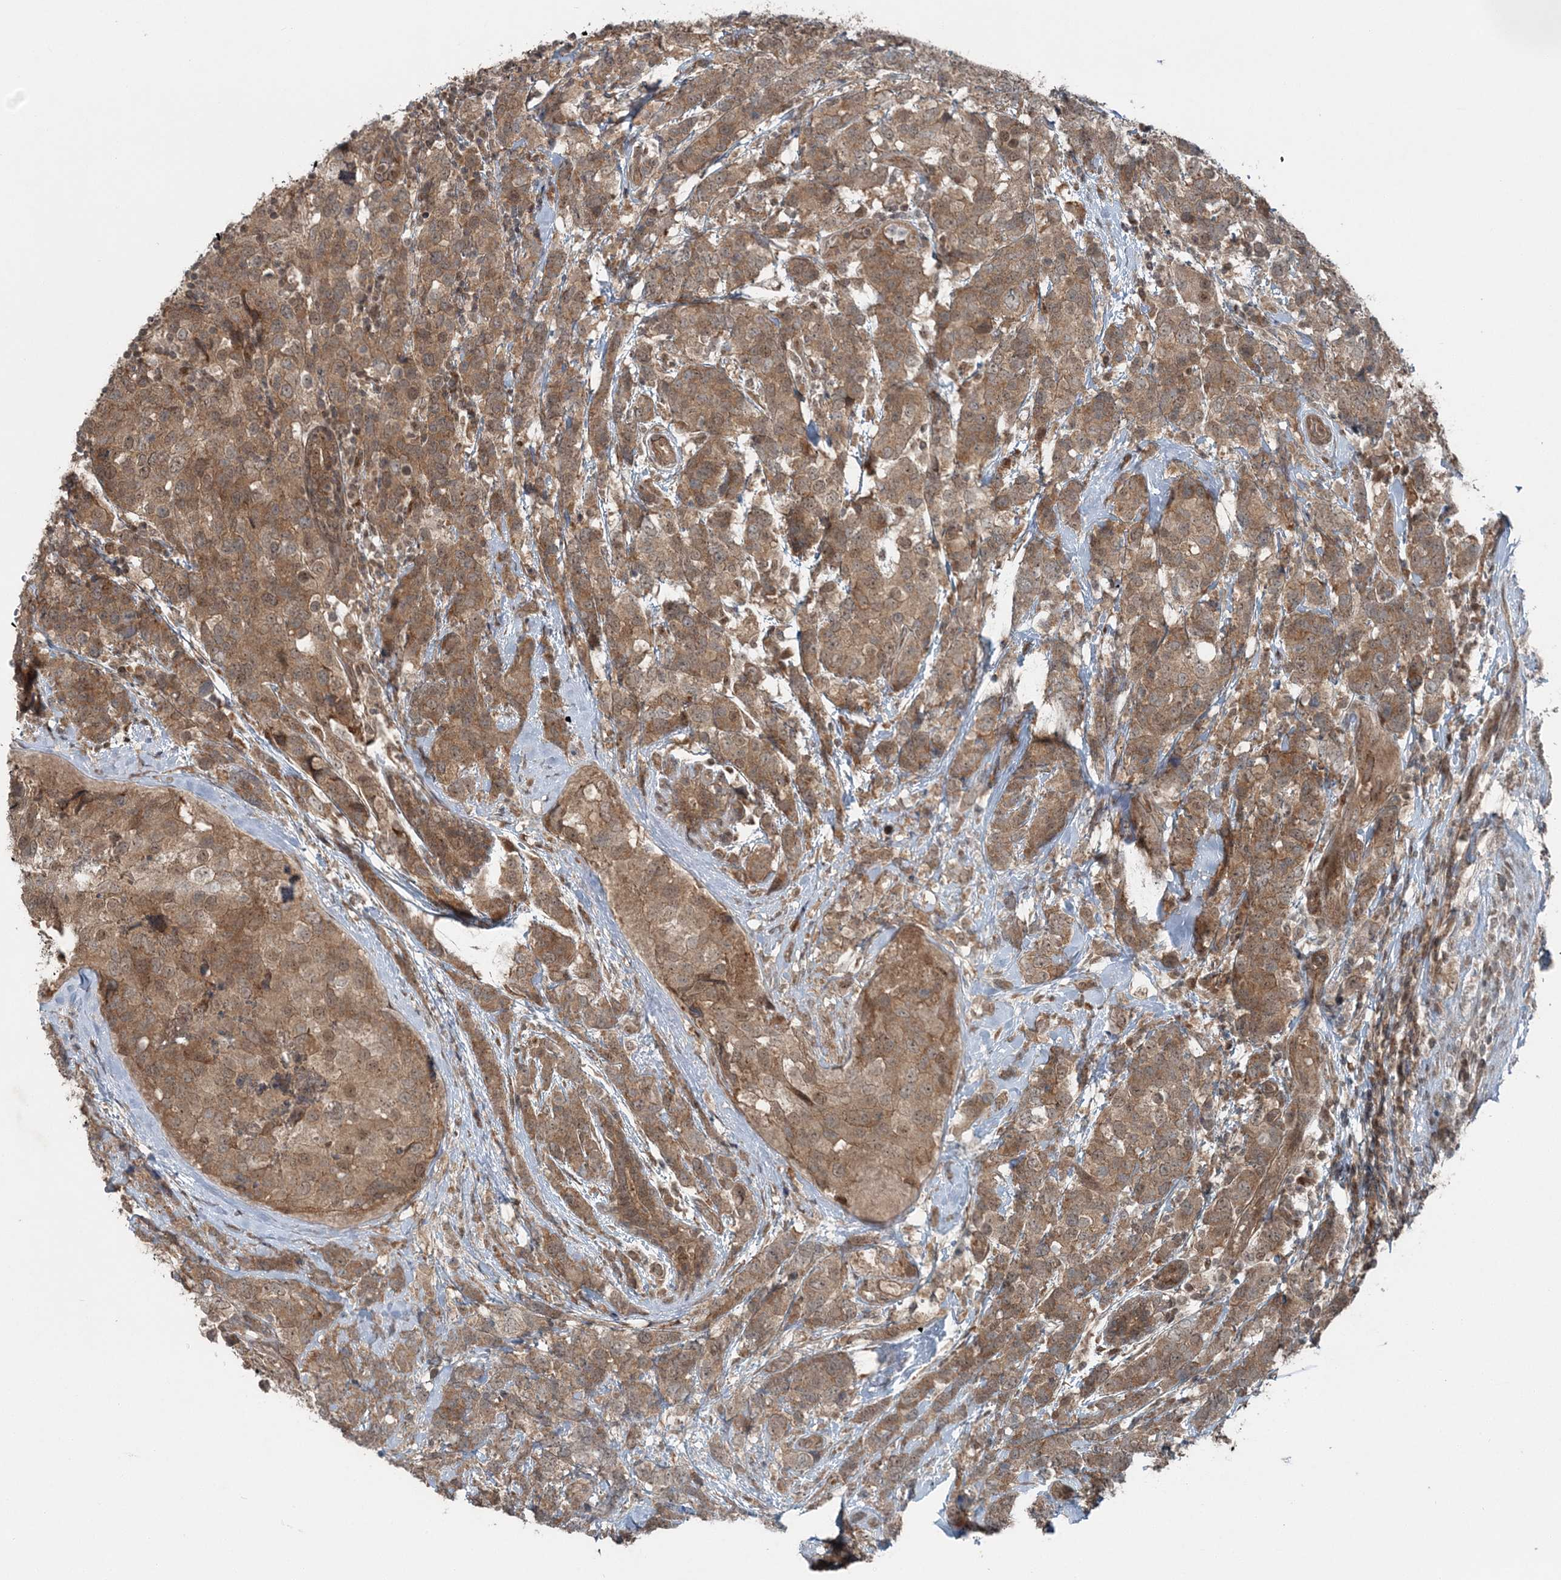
{"staining": {"intensity": "moderate", "quantity": ">75%", "location": "cytoplasmic/membranous,nuclear"}, "tissue": "breast cancer", "cell_type": "Tumor cells", "image_type": "cancer", "snomed": [{"axis": "morphology", "description": "Lobular carcinoma"}, {"axis": "topography", "description": "Breast"}], "caption": "Protein expression analysis of human lobular carcinoma (breast) reveals moderate cytoplasmic/membranous and nuclear positivity in about >75% of tumor cells. Using DAB (brown) and hematoxylin (blue) stains, captured at high magnification using brightfield microscopy.", "gene": "FBXL17", "patient": {"sex": "female", "age": 59}}